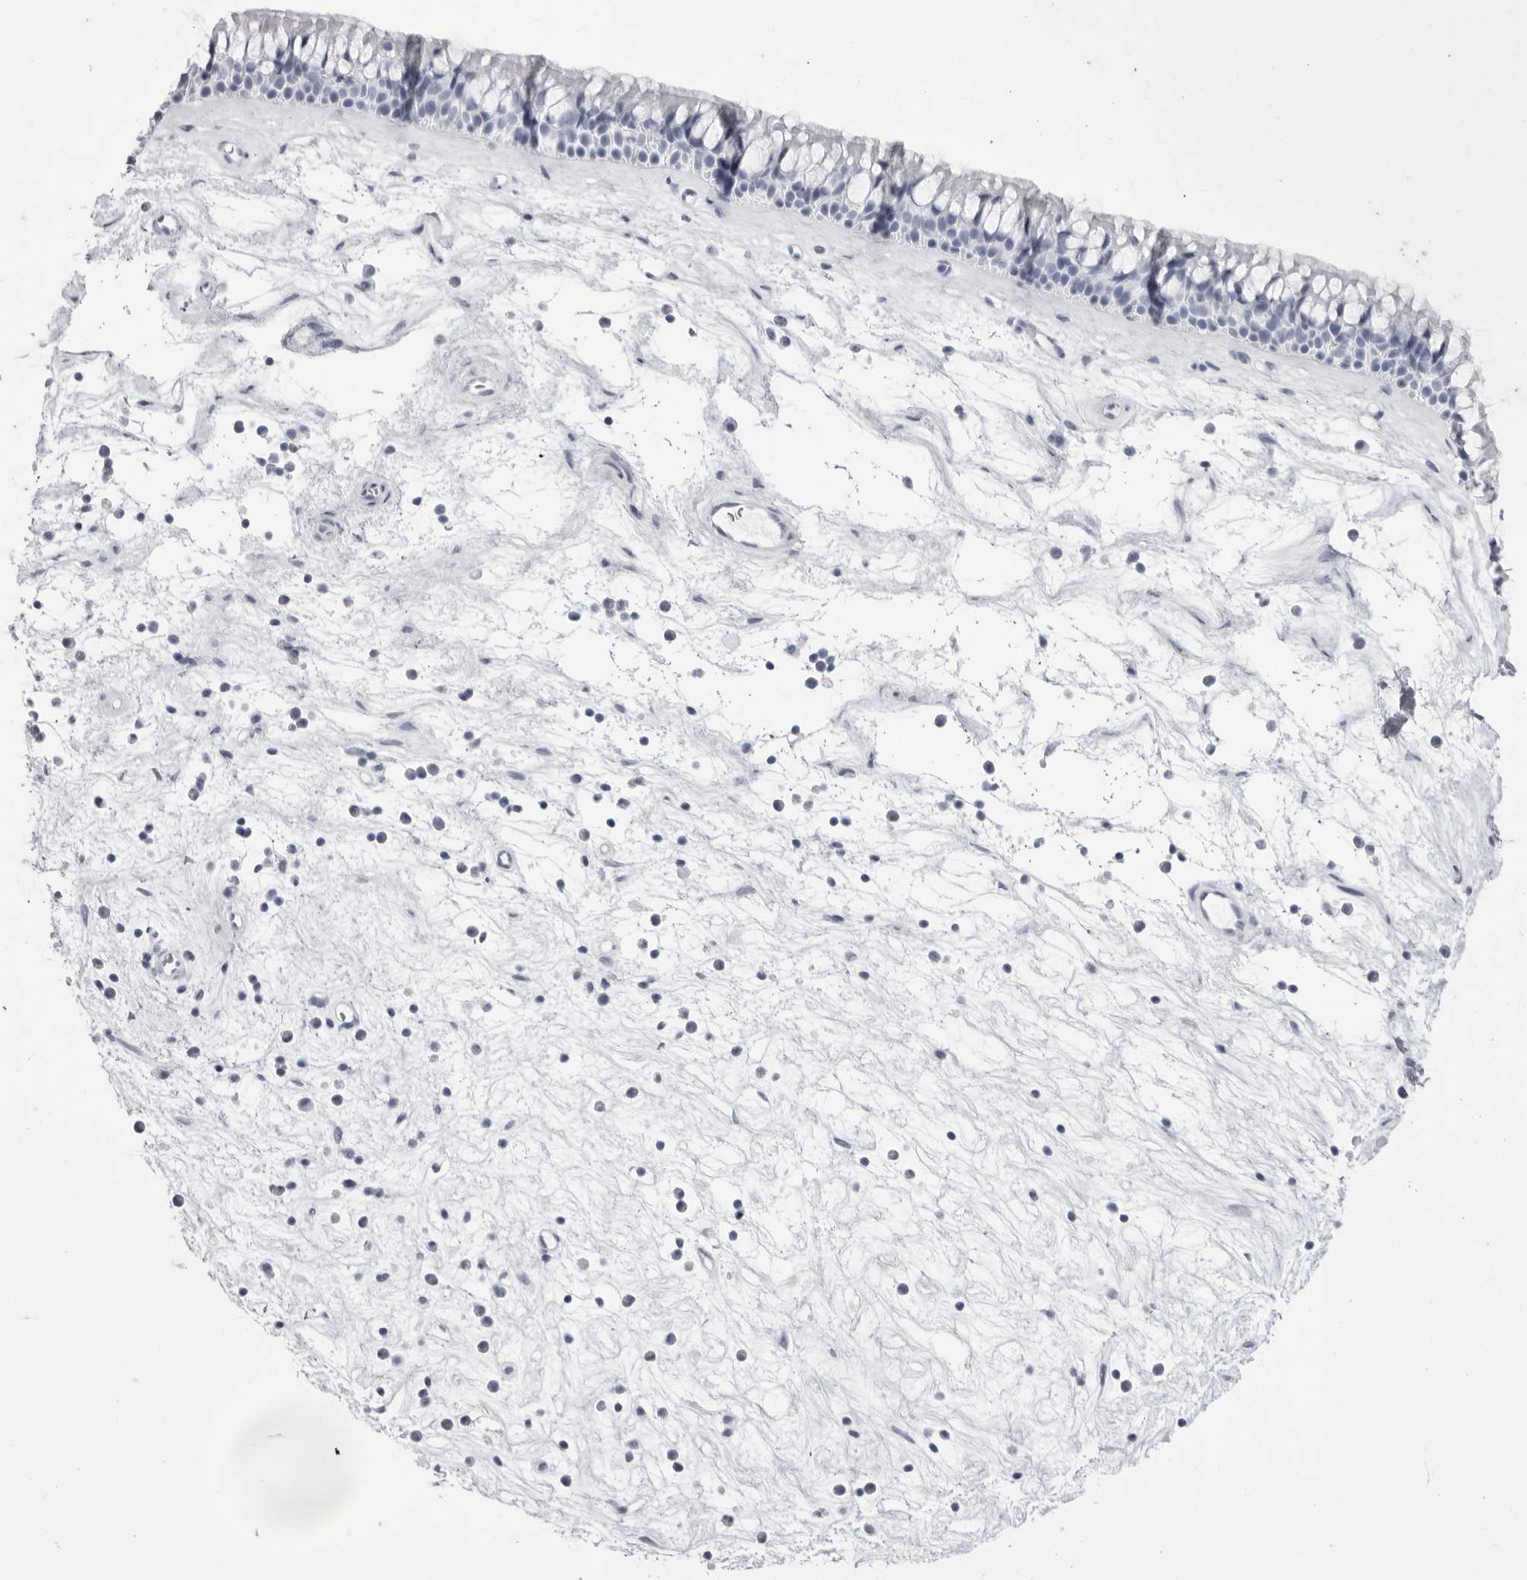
{"staining": {"intensity": "negative", "quantity": "none", "location": "none"}, "tissue": "nasopharynx", "cell_type": "Respiratory epithelial cells", "image_type": "normal", "snomed": [{"axis": "morphology", "description": "Normal tissue, NOS"}, {"axis": "topography", "description": "Nasopharynx"}], "caption": "This is a micrograph of immunohistochemistry (IHC) staining of normal nasopharynx, which shows no staining in respiratory epithelial cells. (DAB (3,3'-diaminobenzidine) immunohistochemistry (IHC) with hematoxylin counter stain).", "gene": "TMOD4", "patient": {"sex": "male", "age": 64}}